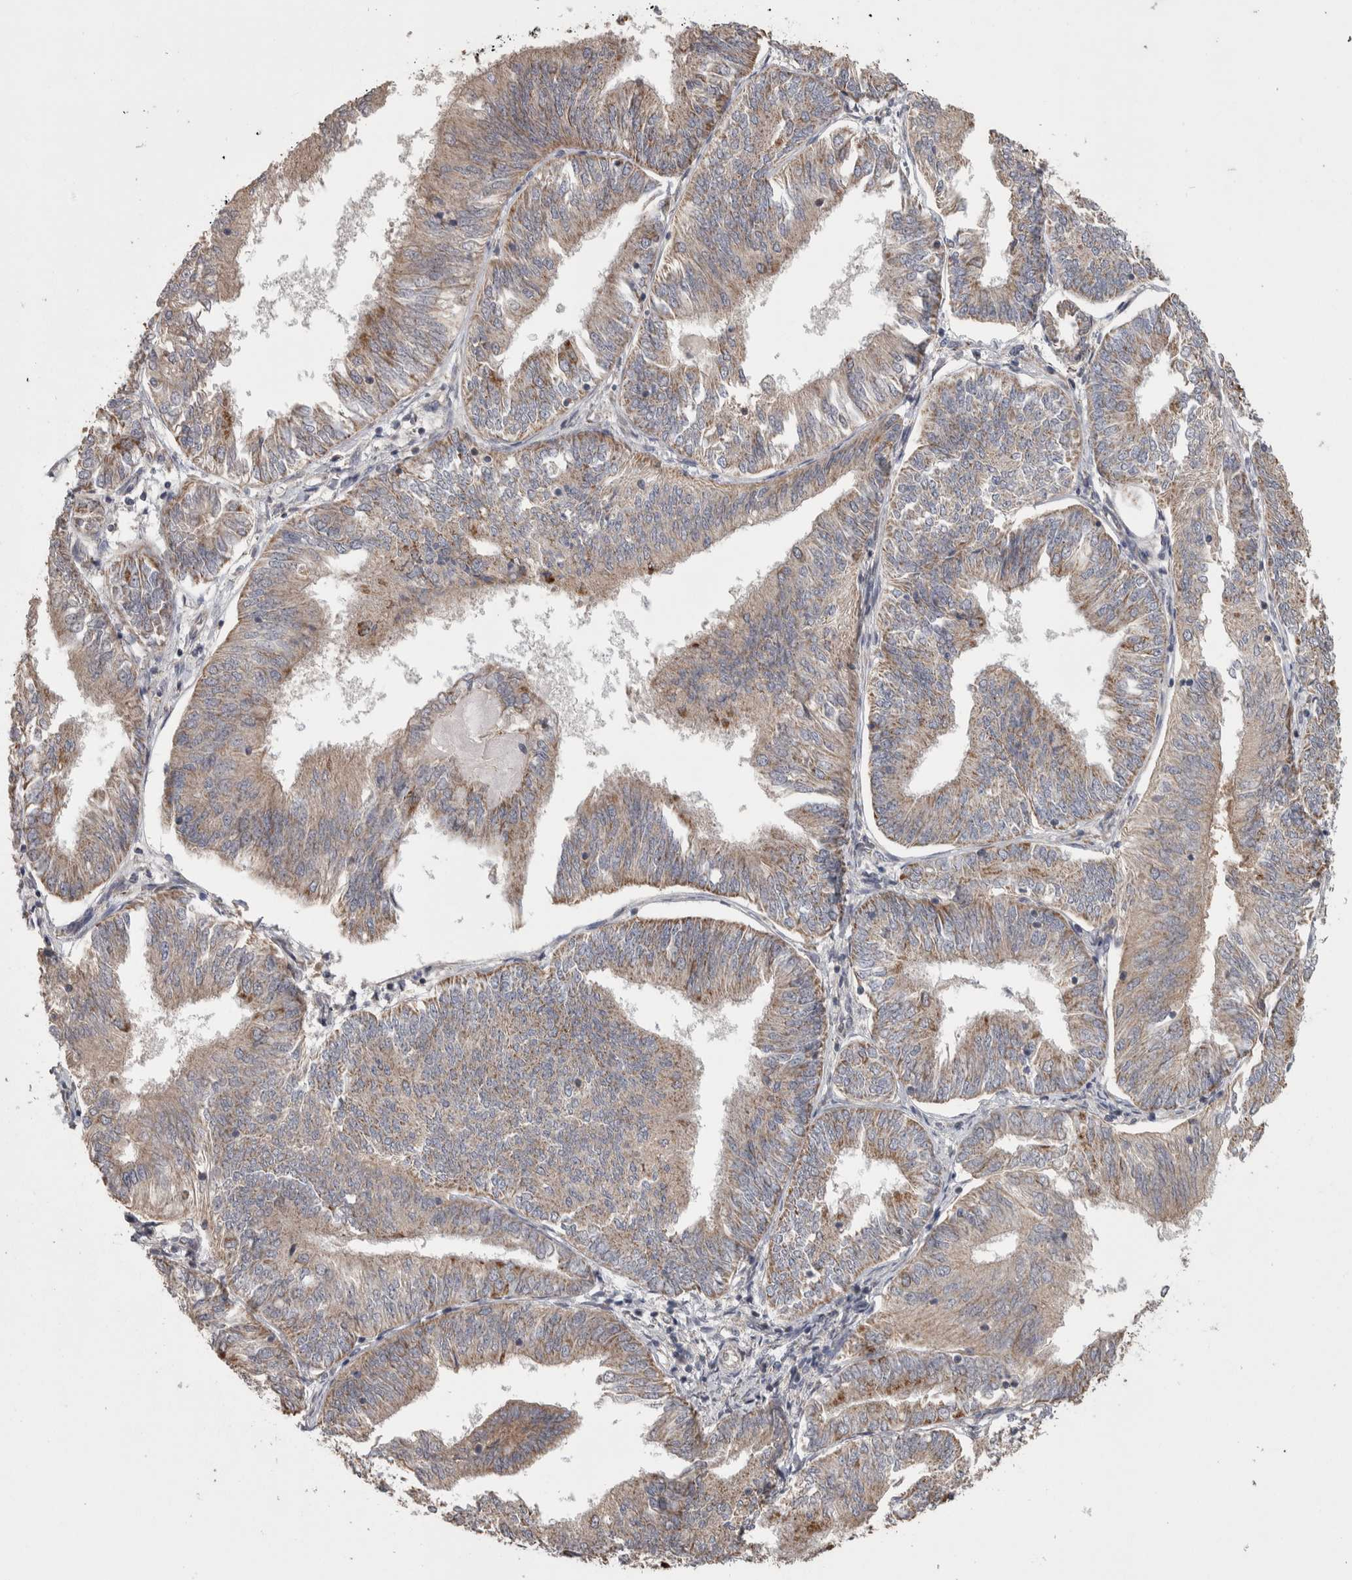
{"staining": {"intensity": "weak", "quantity": ">75%", "location": "cytoplasmic/membranous"}, "tissue": "endometrial cancer", "cell_type": "Tumor cells", "image_type": "cancer", "snomed": [{"axis": "morphology", "description": "Adenocarcinoma, NOS"}, {"axis": "topography", "description": "Endometrium"}], "caption": "DAB immunohistochemical staining of endometrial cancer (adenocarcinoma) demonstrates weak cytoplasmic/membranous protein staining in approximately >75% of tumor cells. The protein is stained brown, and the nuclei are stained in blue (DAB IHC with brightfield microscopy, high magnification).", "gene": "SCO1", "patient": {"sex": "female", "age": 58}}